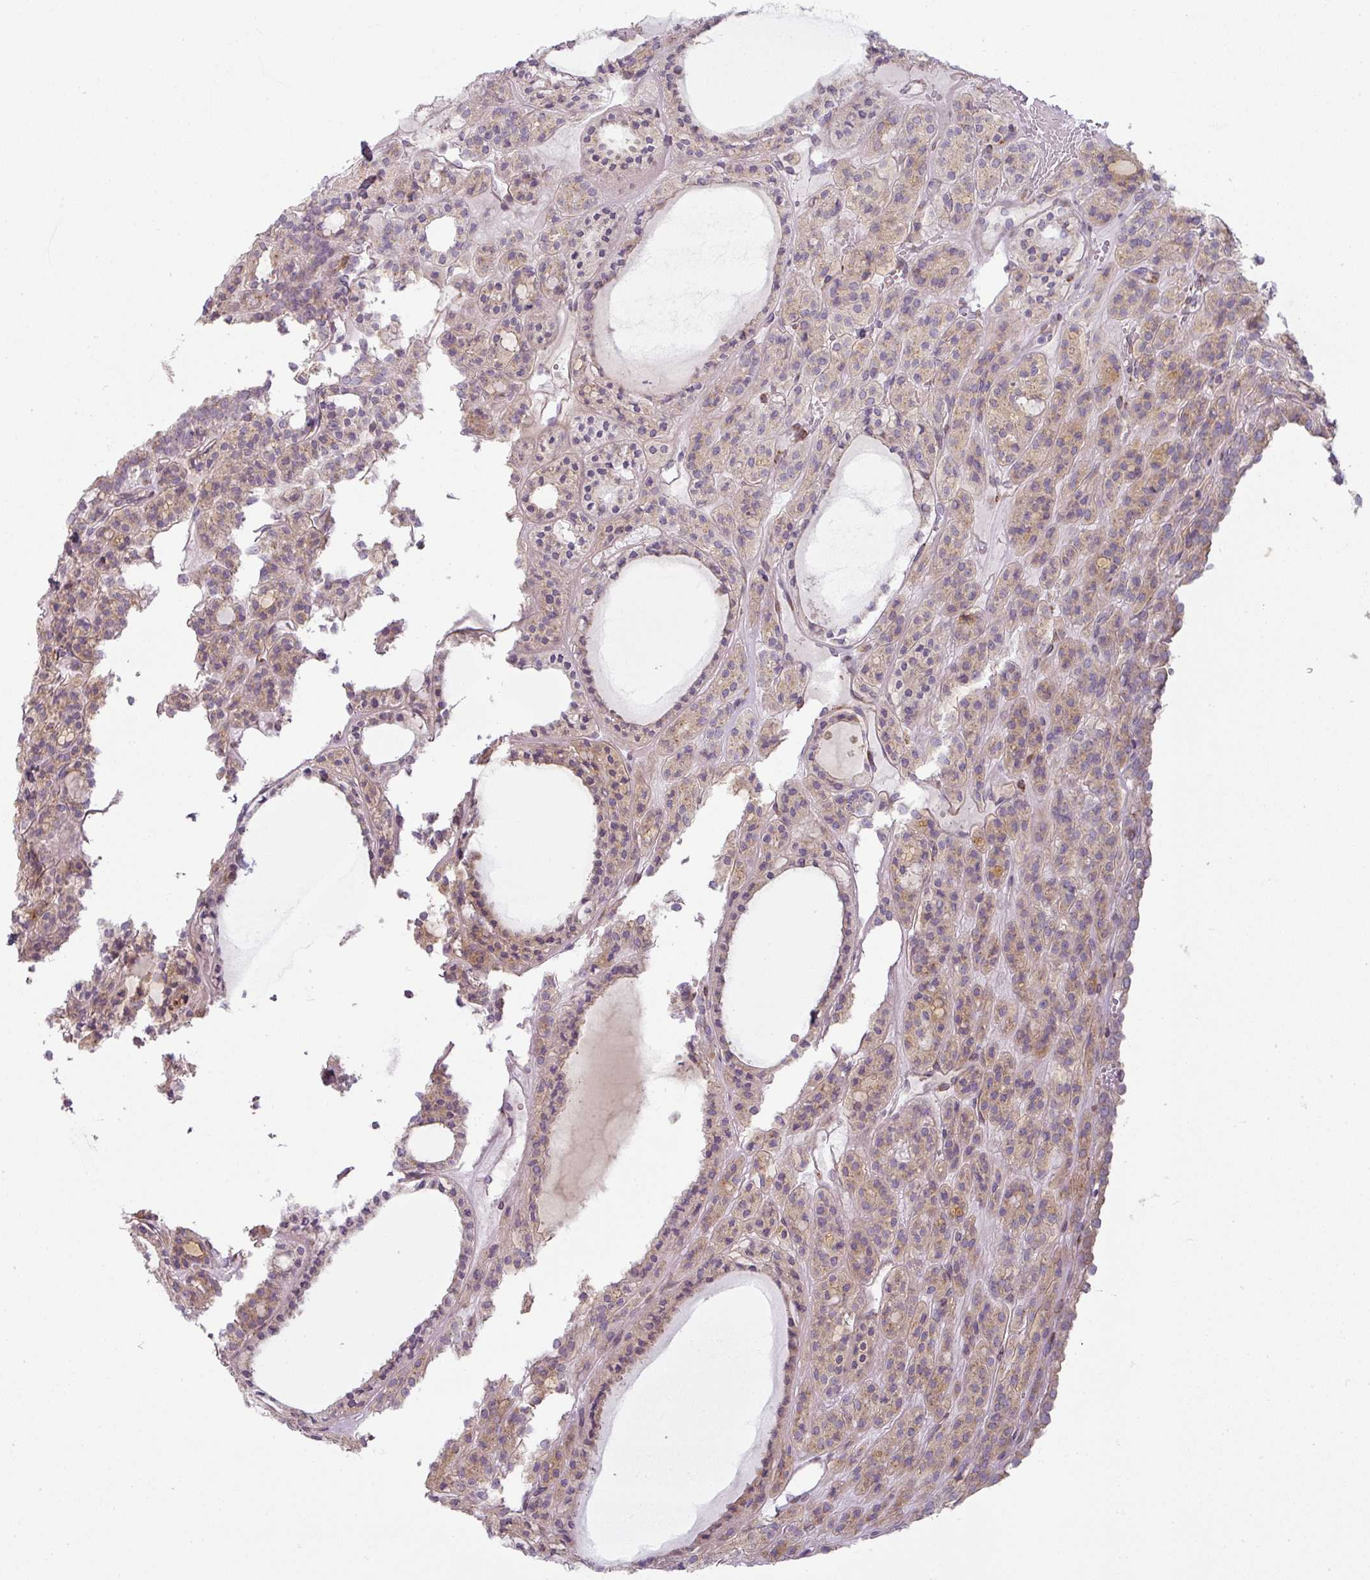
{"staining": {"intensity": "weak", "quantity": "25%-75%", "location": "cytoplasmic/membranous"}, "tissue": "thyroid cancer", "cell_type": "Tumor cells", "image_type": "cancer", "snomed": [{"axis": "morphology", "description": "Follicular adenoma carcinoma, NOS"}, {"axis": "topography", "description": "Thyroid gland"}], "caption": "Tumor cells reveal low levels of weak cytoplasmic/membranous expression in approximately 25%-75% of cells in human thyroid follicular adenoma carcinoma. The staining was performed using DAB to visualize the protein expression in brown, while the nuclei were stained in blue with hematoxylin (Magnification: 20x).", "gene": "CCDC144A", "patient": {"sex": "female", "age": 63}}